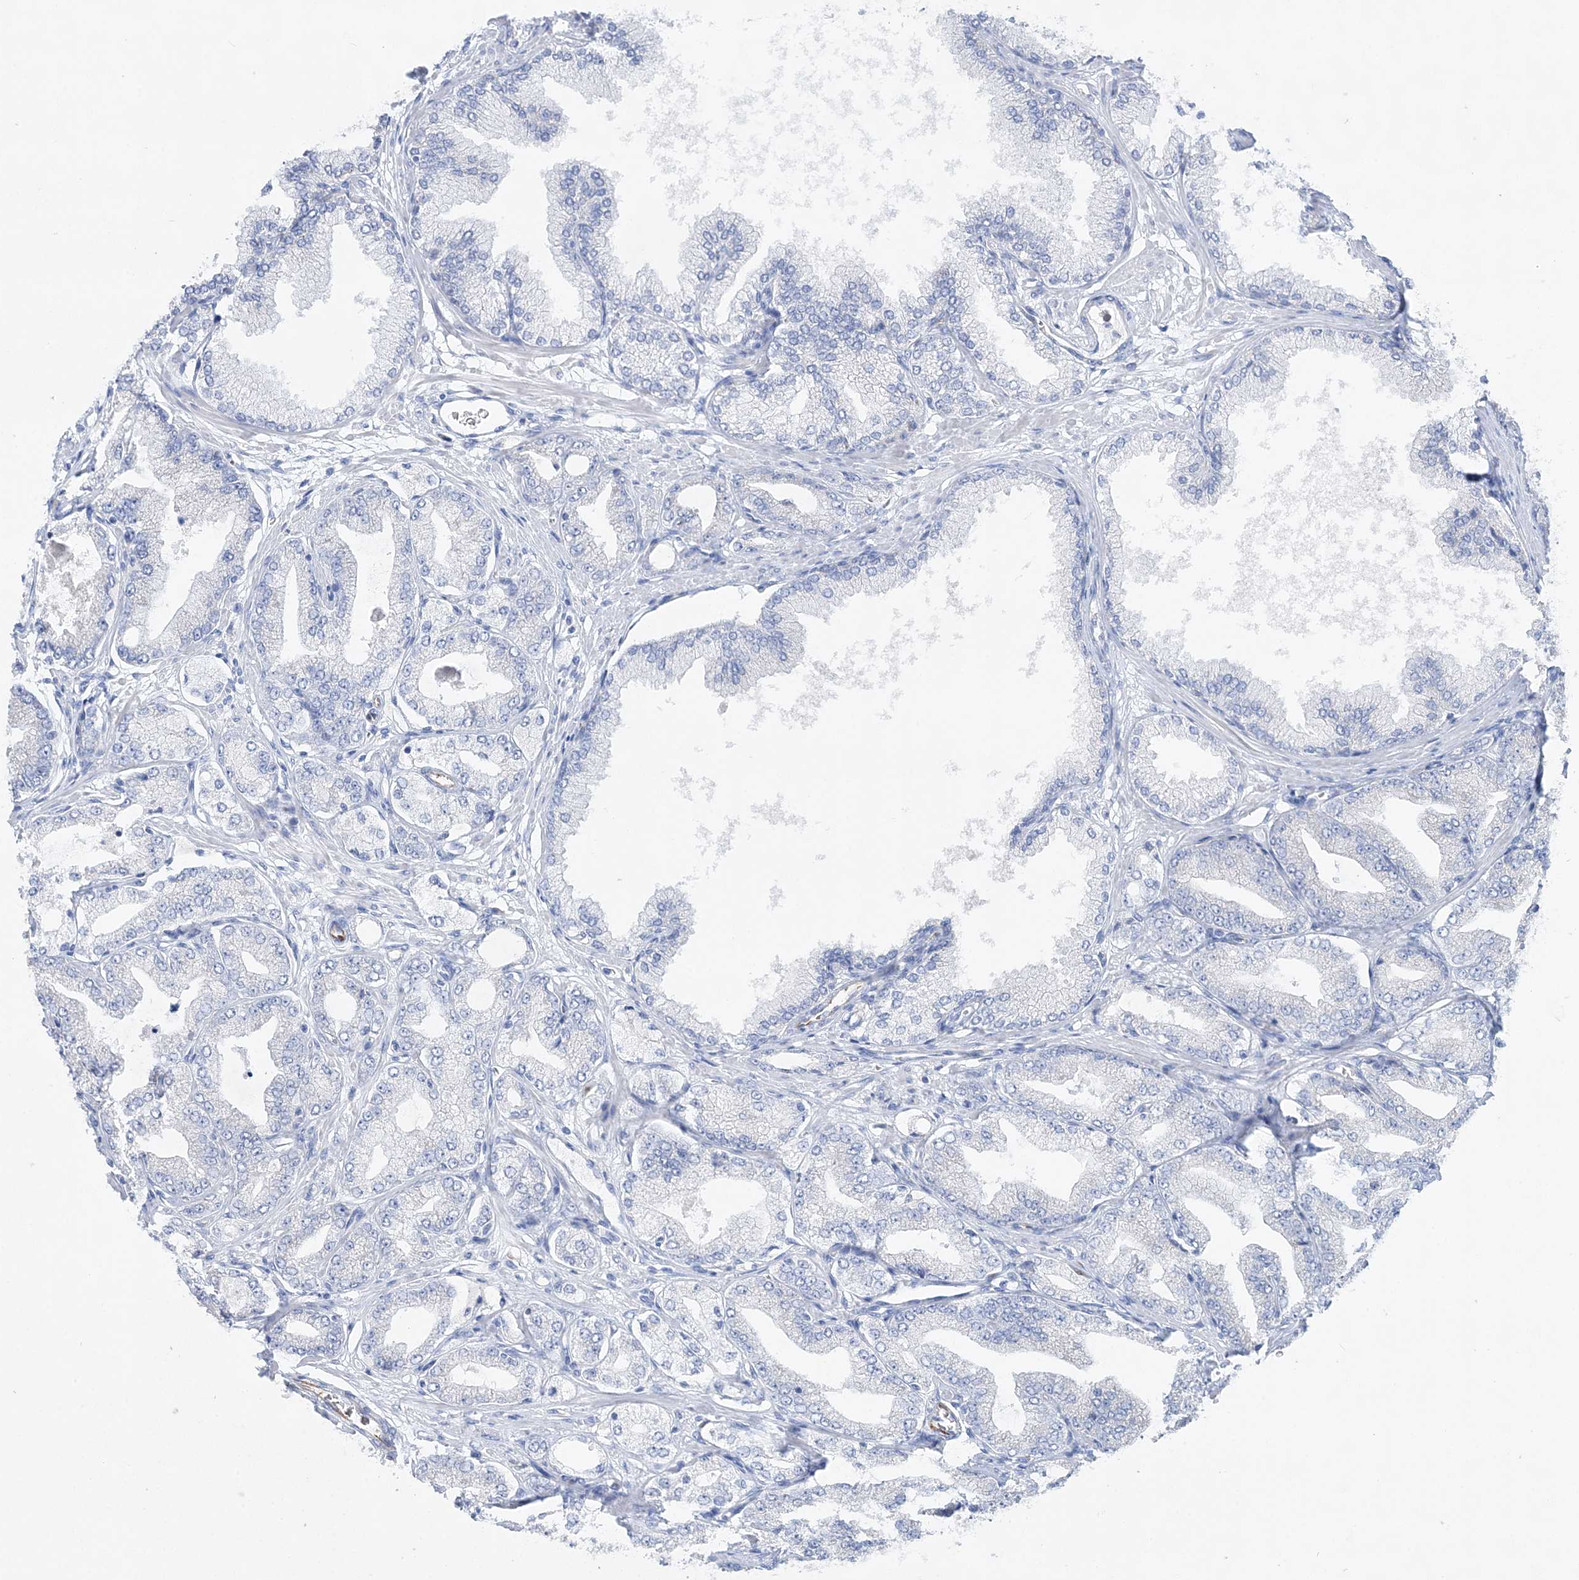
{"staining": {"intensity": "negative", "quantity": "none", "location": "none"}, "tissue": "prostate cancer", "cell_type": "Tumor cells", "image_type": "cancer", "snomed": [{"axis": "morphology", "description": "Adenocarcinoma, Low grade"}, {"axis": "topography", "description": "Prostate"}], "caption": "Histopathology image shows no protein expression in tumor cells of prostate cancer (low-grade adenocarcinoma) tissue. (DAB IHC, high magnification).", "gene": "SLC5A6", "patient": {"sex": "male", "age": 63}}